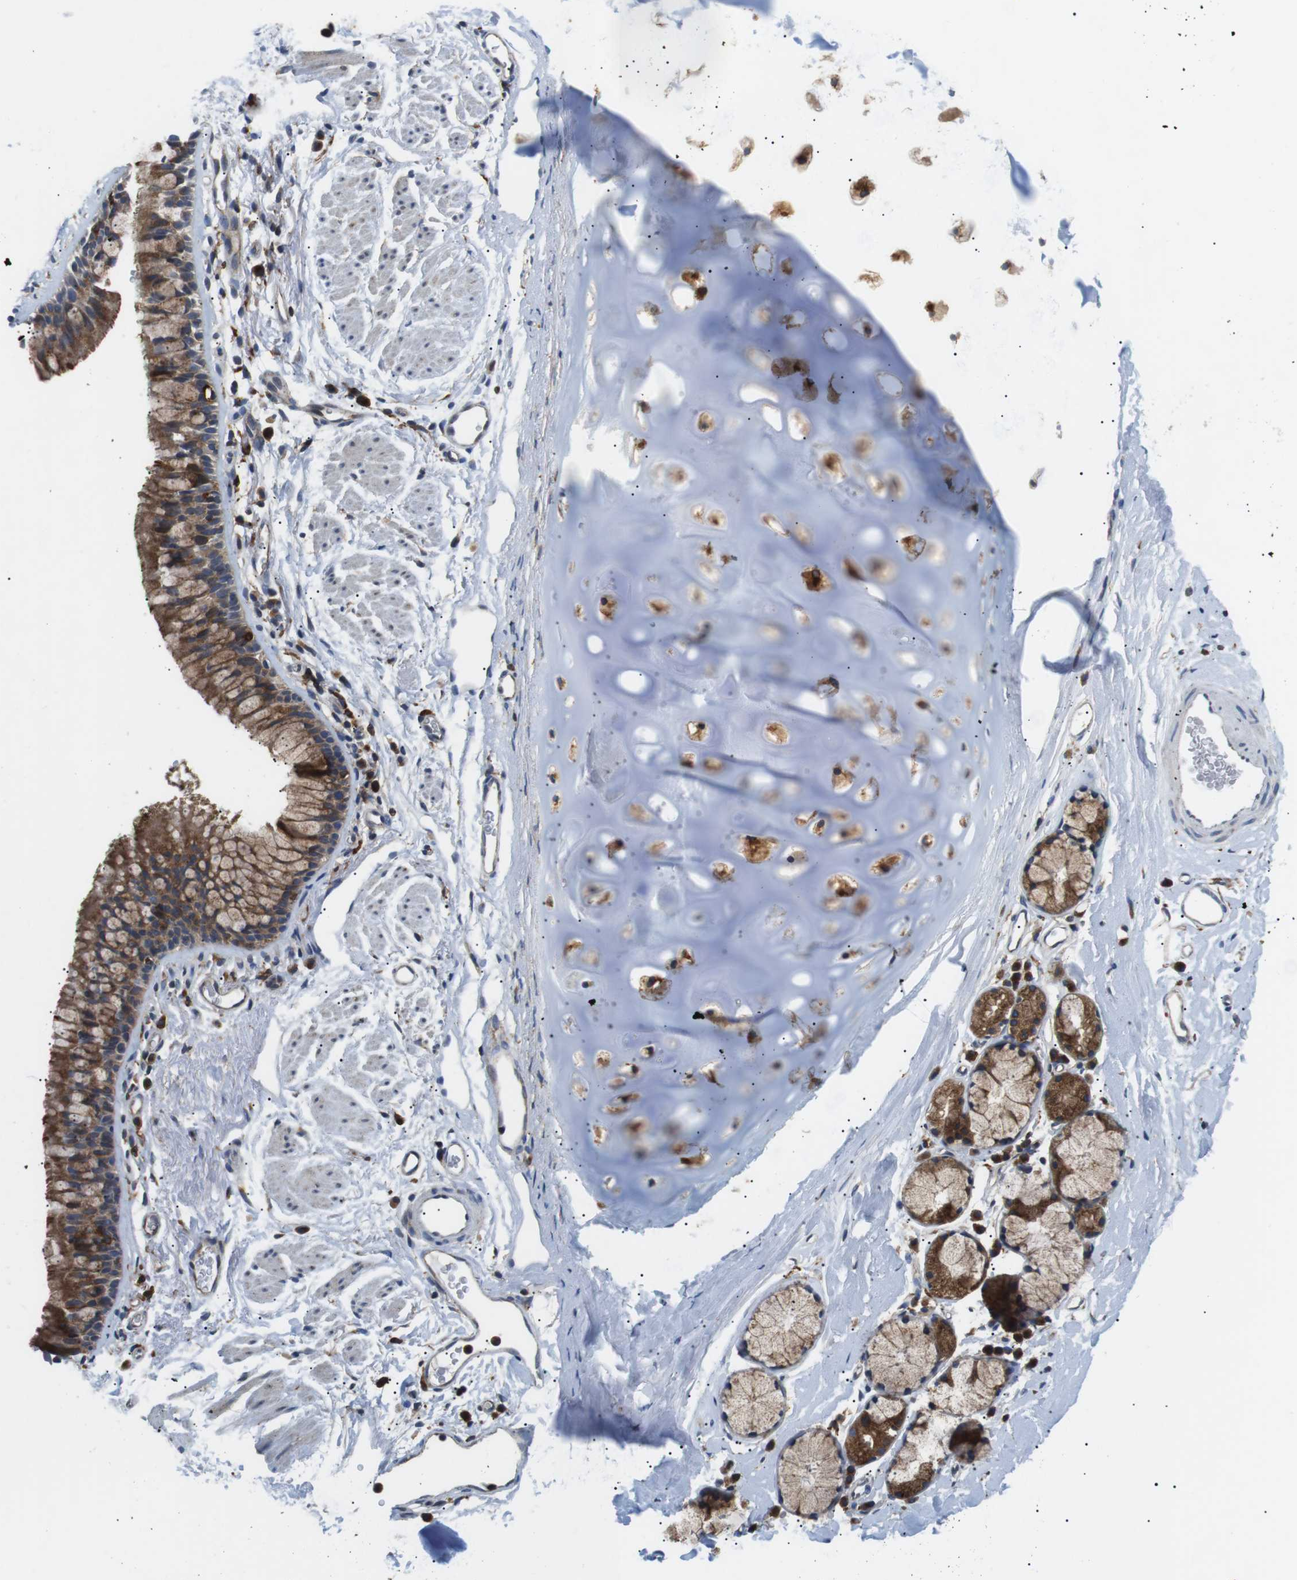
{"staining": {"intensity": "moderate", "quantity": "25%-75%", "location": "cytoplasmic/membranous"}, "tissue": "adipose tissue", "cell_type": "Adipocytes", "image_type": "normal", "snomed": [{"axis": "morphology", "description": "Normal tissue, NOS"}, {"axis": "topography", "description": "Cartilage tissue"}, {"axis": "topography", "description": "Bronchus"}], "caption": "Adipose tissue stained with immunohistochemistry displays moderate cytoplasmic/membranous positivity in approximately 25%-75% of adipocytes. (brown staining indicates protein expression, while blue staining denotes nuclei).", "gene": "RAB9A", "patient": {"sex": "female", "age": 53}}